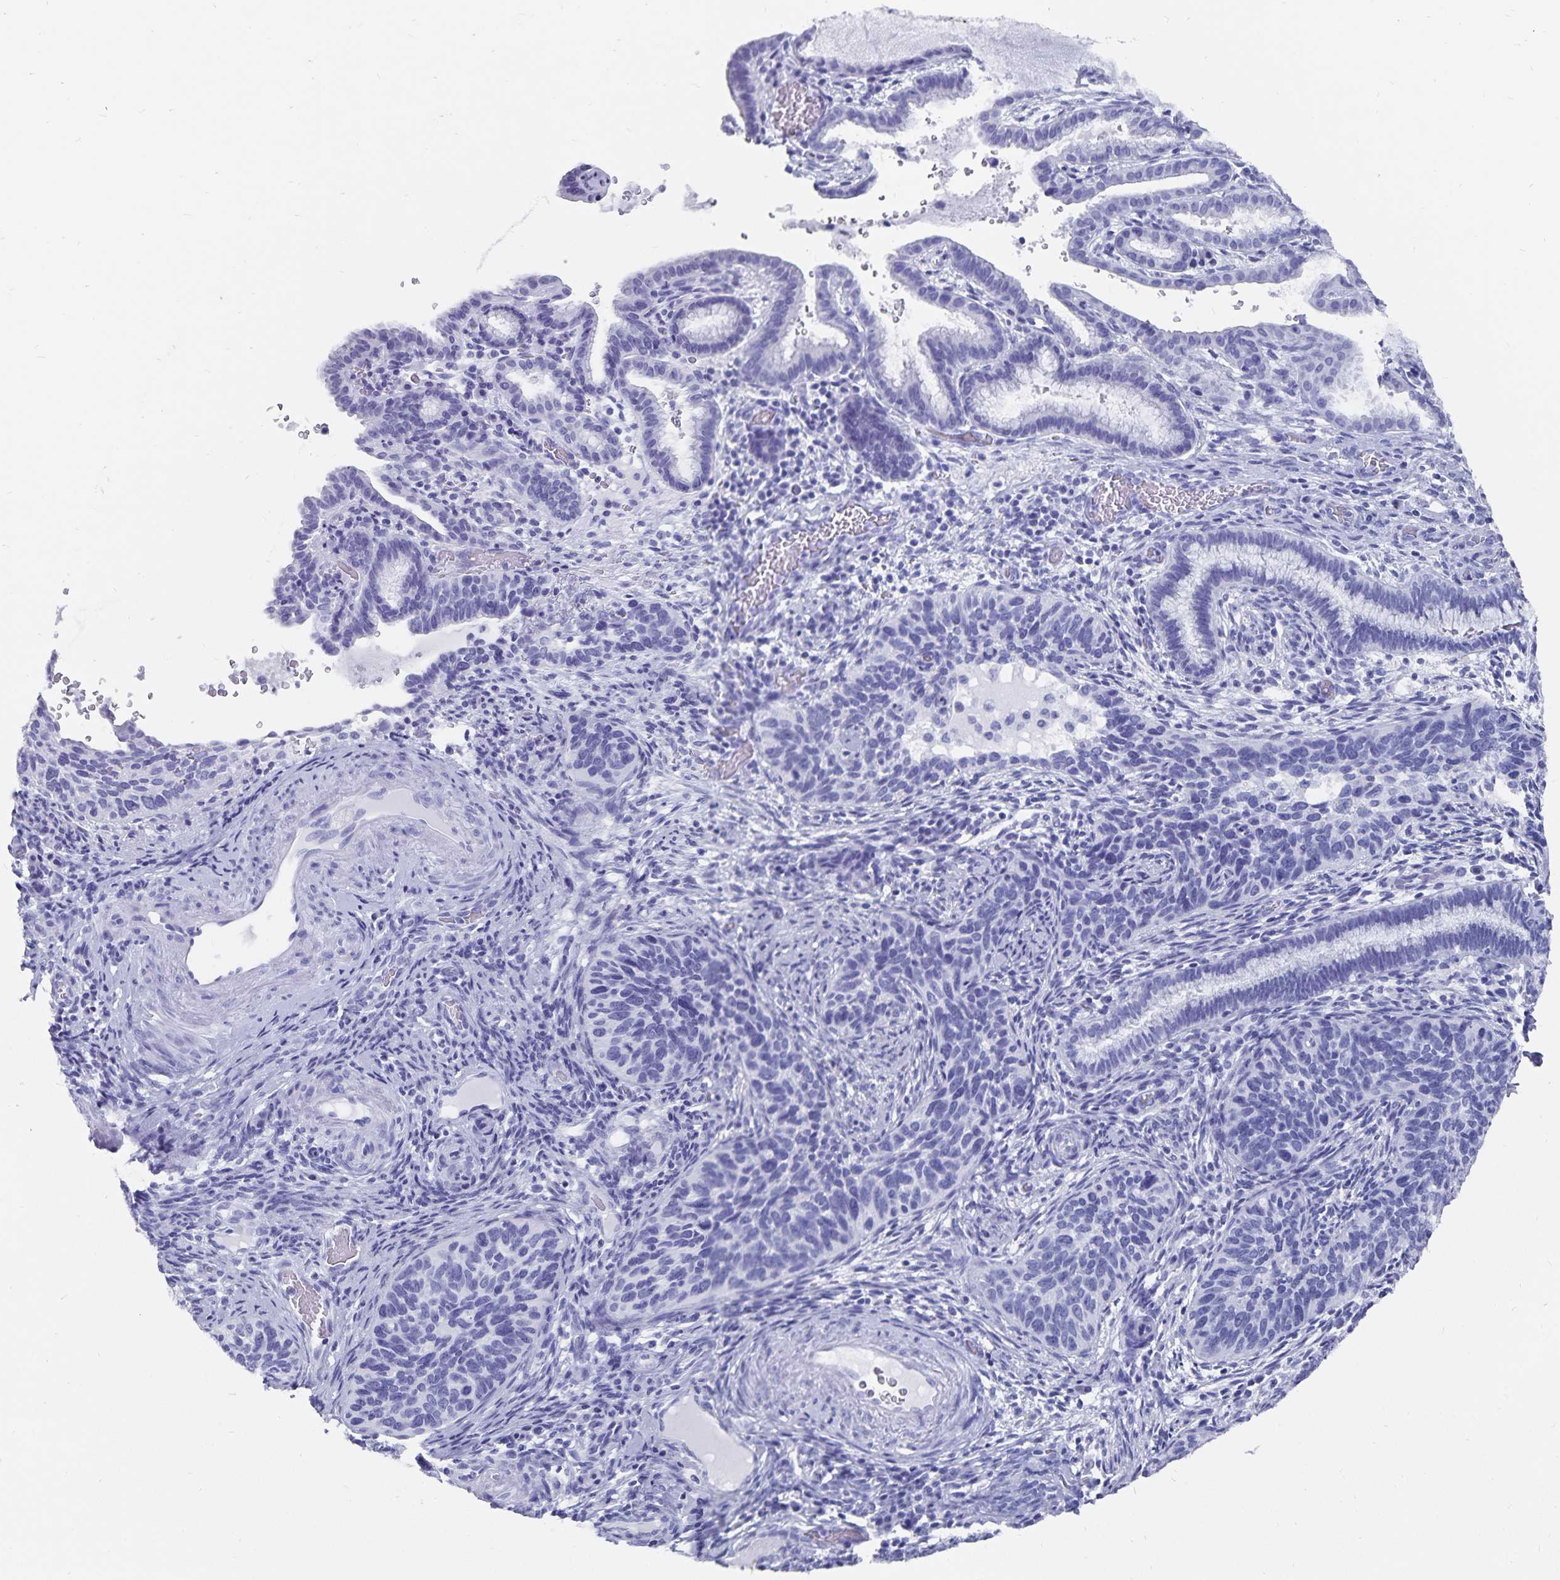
{"staining": {"intensity": "negative", "quantity": "none", "location": "none"}, "tissue": "cervical cancer", "cell_type": "Tumor cells", "image_type": "cancer", "snomed": [{"axis": "morphology", "description": "Squamous cell carcinoma, NOS"}, {"axis": "topography", "description": "Cervix"}], "caption": "Immunohistochemistry (IHC) photomicrograph of cervical cancer stained for a protein (brown), which demonstrates no expression in tumor cells.", "gene": "ADH1A", "patient": {"sex": "female", "age": 51}}